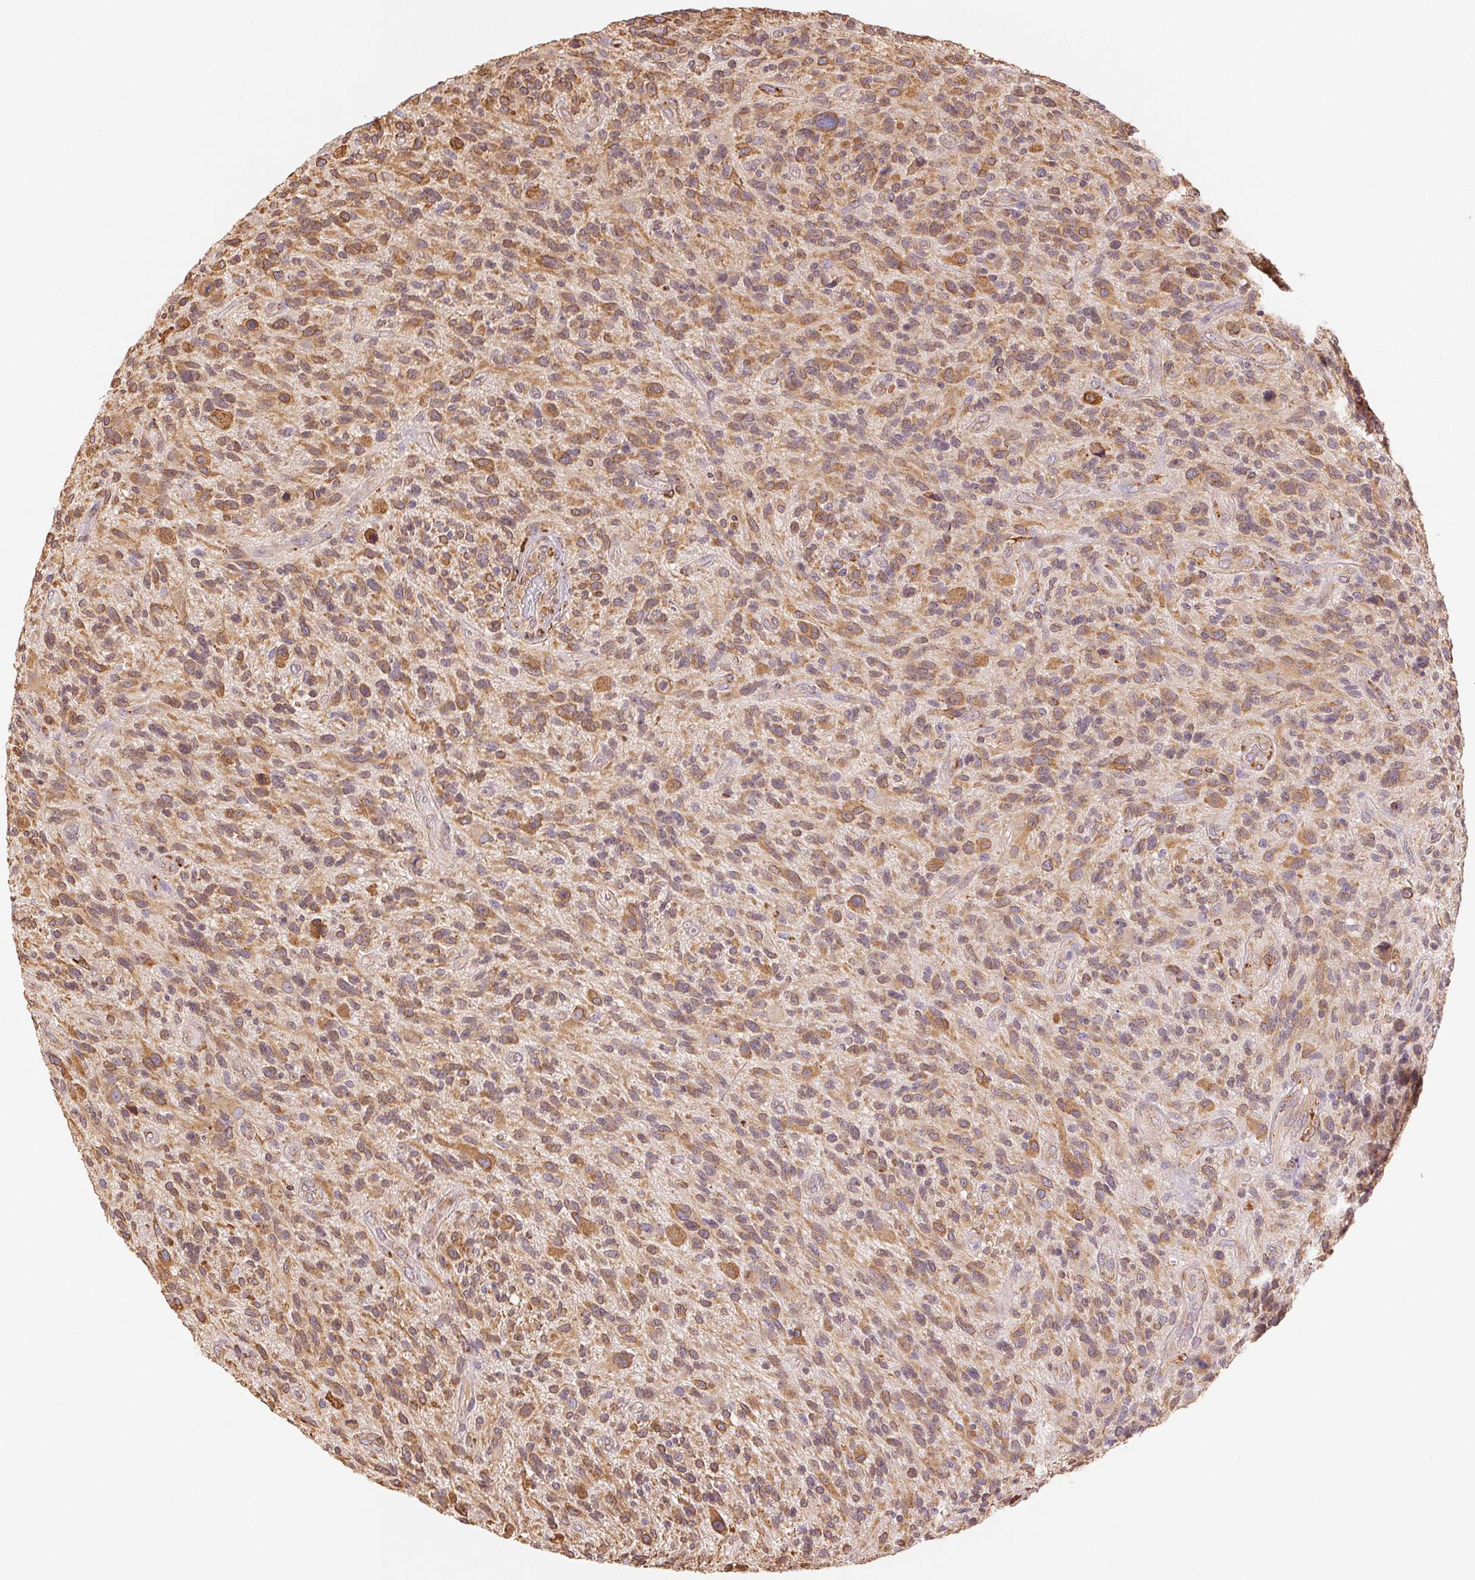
{"staining": {"intensity": "moderate", "quantity": ">75%", "location": "cytoplasmic/membranous"}, "tissue": "glioma", "cell_type": "Tumor cells", "image_type": "cancer", "snomed": [{"axis": "morphology", "description": "Glioma, malignant, High grade"}, {"axis": "topography", "description": "Brain"}], "caption": "DAB (3,3'-diaminobenzidine) immunohistochemical staining of human malignant glioma (high-grade) displays moderate cytoplasmic/membranous protein staining in approximately >75% of tumor cells. (brown staining indicates protein expression, while blue staining denotes nuclei).", "gene": "RCN3", "patient": {"sex": "male", "age": 47}}